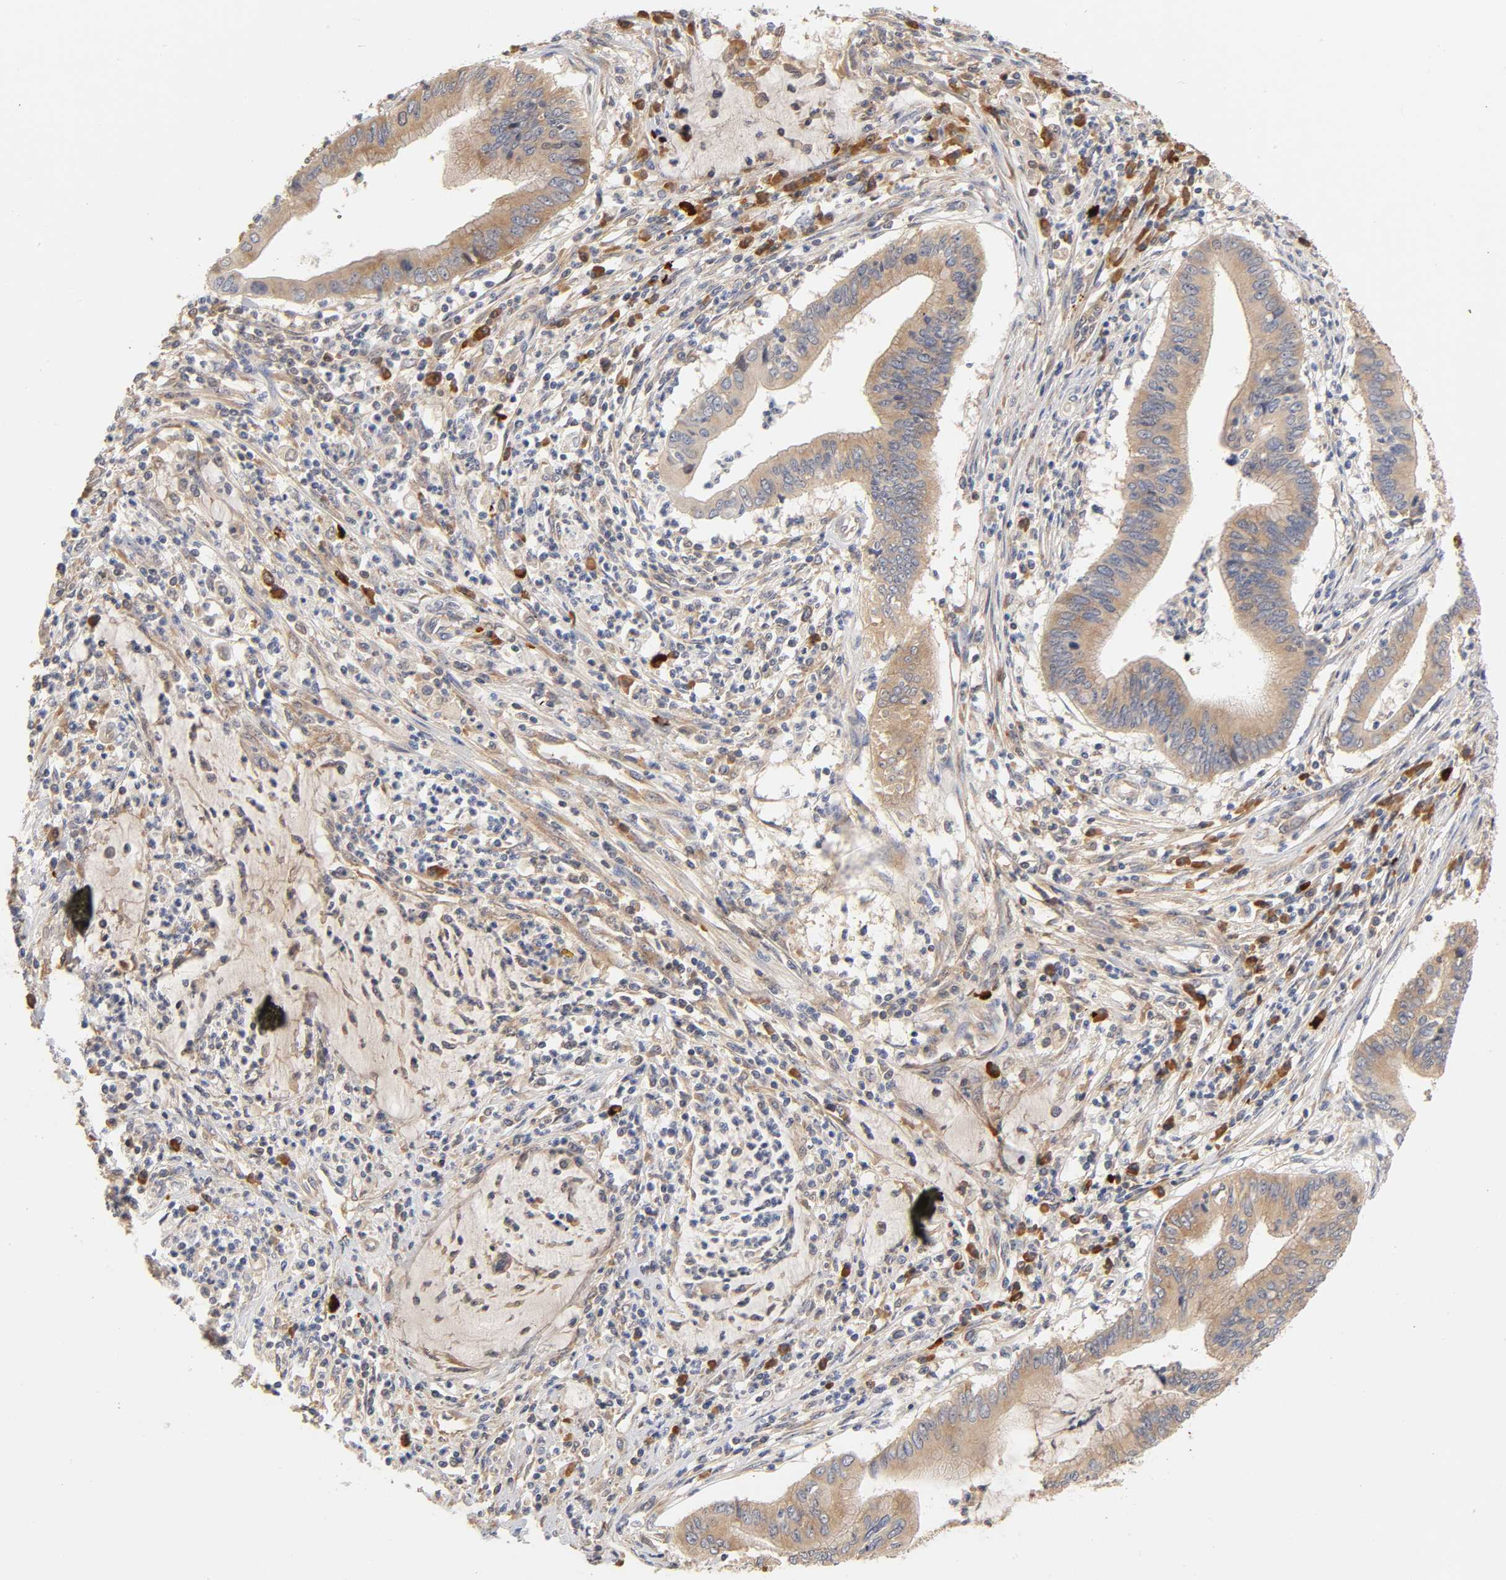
{"staining": {"intensity": "moderate", "quantity": ">75%", "location": "cytoplasmic/membranous"}, "tissue": "cervical cancer", "cell_type": "Tumor cells", "image_type": "cancer", "snomed": [{"axis": "morphology", "description": "Adenocarcinoma, NOS"}, {"axis": "topography", "description": "Cervix"}], "caption": "Human cervical cancer (adenocarcinoma) stained with a protein marker reveals moderate staining in tumor cells.", "gene": "RPS29", "patient": {"sex": "female", "age": 36}}